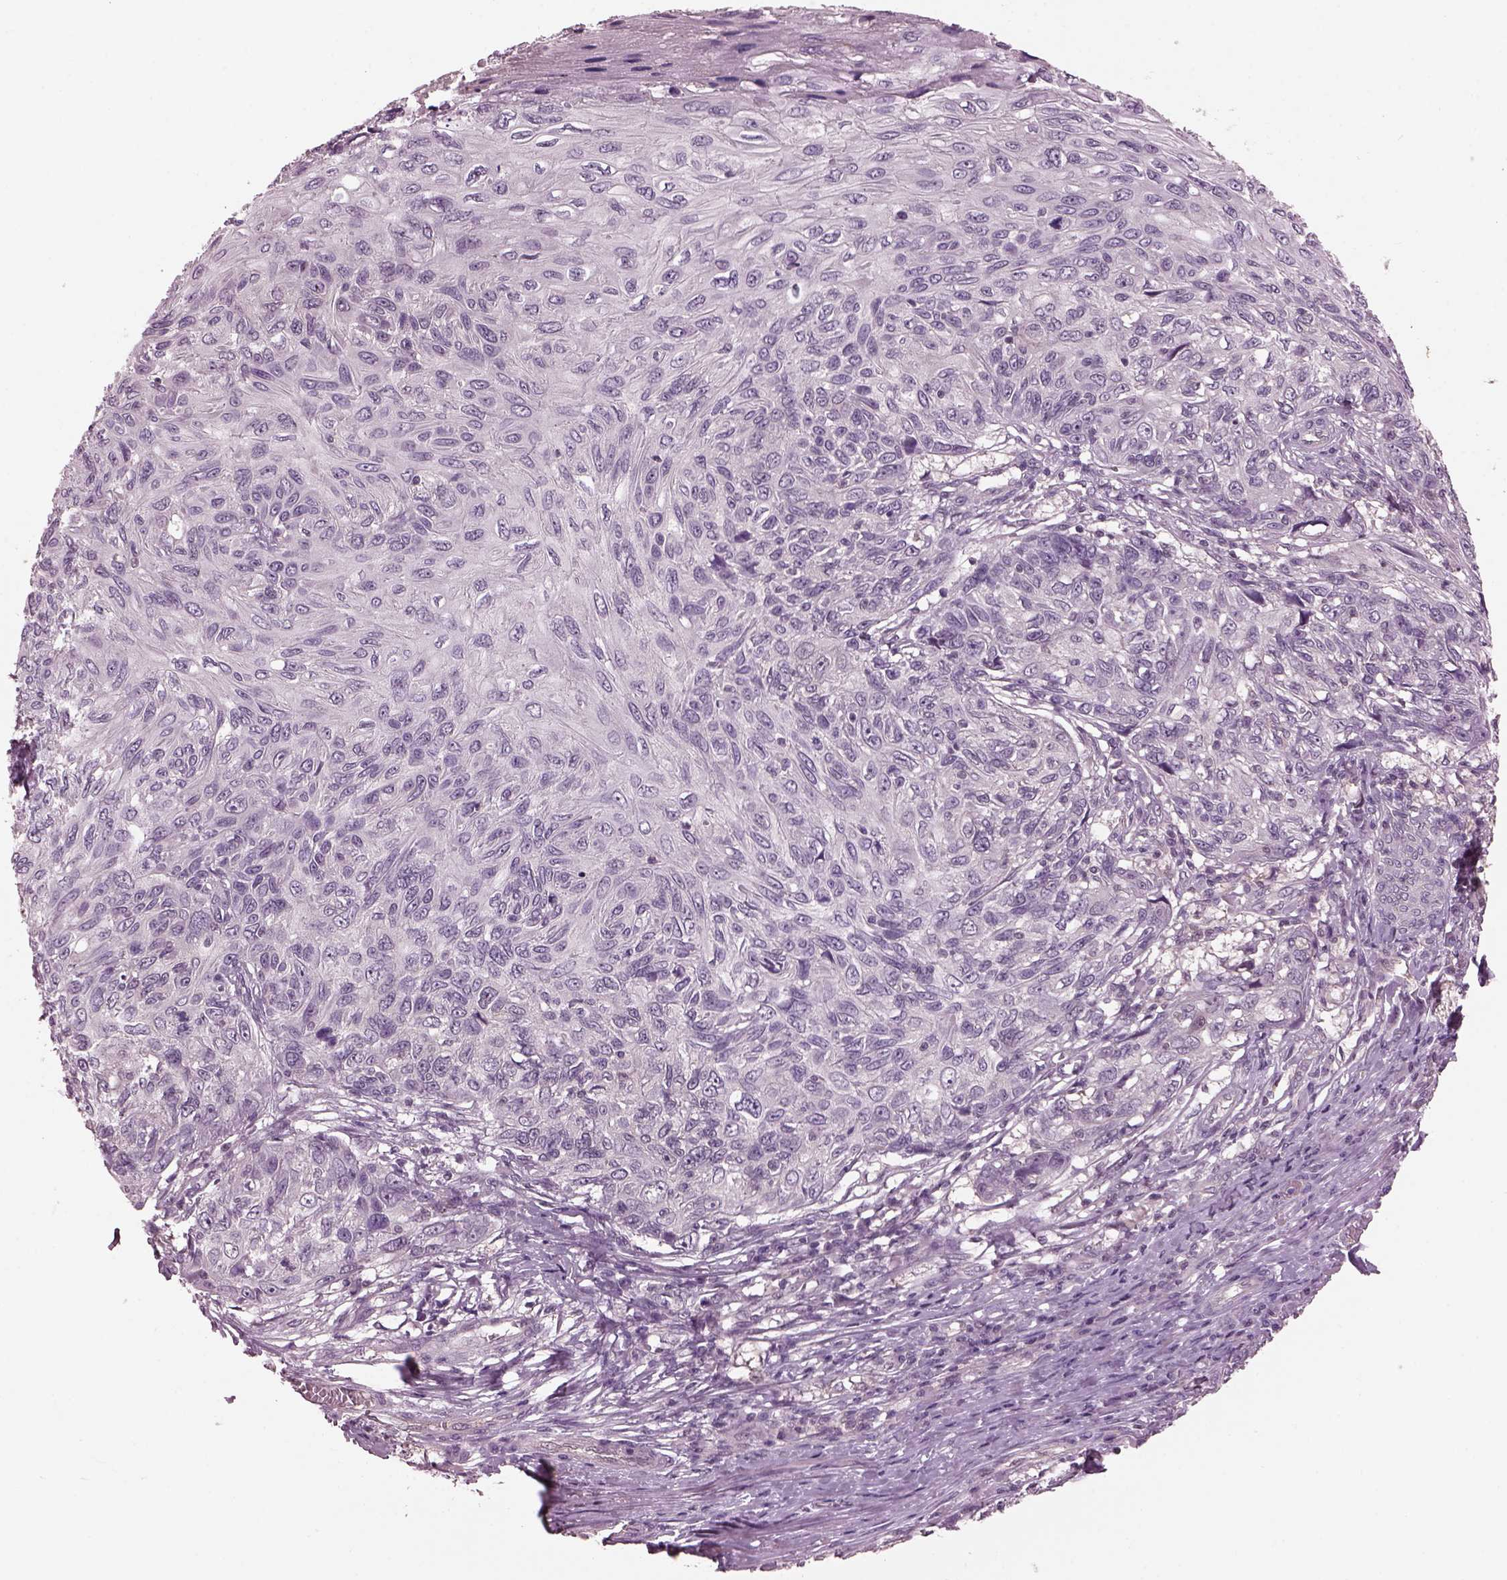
{"staining": {"intensity": "negative", "quantity": "none", "location": "none"}, "tissue": "skin cancer", "cell_type": "Tumor cells", "image_type": "cancer", "snomed": [{"axis": "morphology", "description": "Squamous cell carcinoma, NOS"}, {"axis": "topography", "description": "Skin"}], "caption": "A histopathology image of skin cancer stained for a protein demonstrates no brown staining in tumor cells.", "gene": "SRI", "patient": {"sex": "male", "age": 92}}